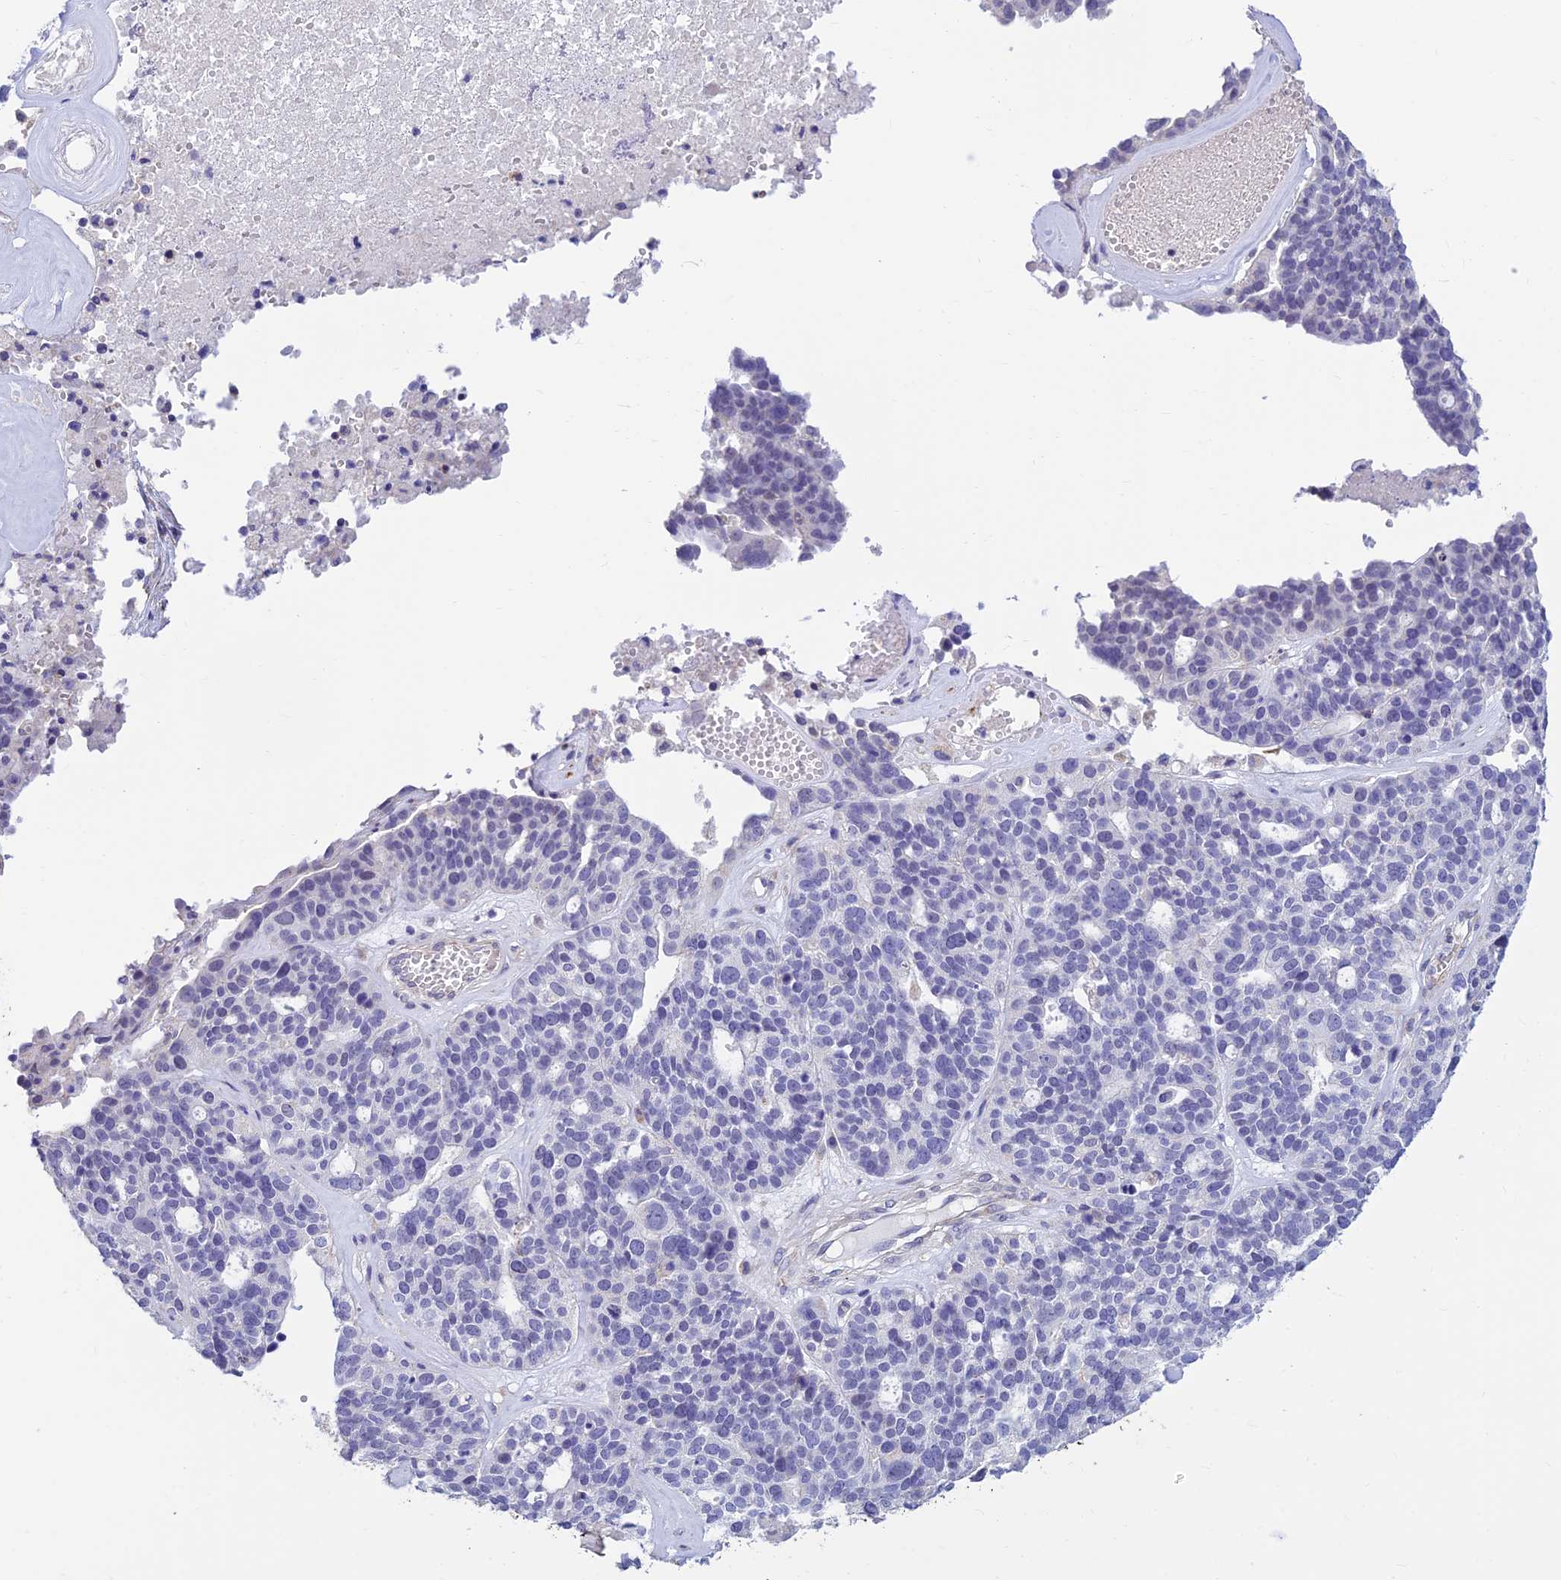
{"staining": {"intensity": "negative", "quantity": "none", "location": "none"}, "tissue": "ovarian cancer", "cell_type": "Tumor cells", "image_type": "cancer", "snomed": [{"axis": "morphology", "description": "Cystadenocarcinoma, serous, NOS"}, {"axis": "topography", "description": "Ovary"}], "caption": "The histopathology image reveals no significant positivity in tumor cells of ovarian serous cystadenocarcinoma.", "gene": "ALDH1L2", "patient": {"sex": "female", "age": 59}}